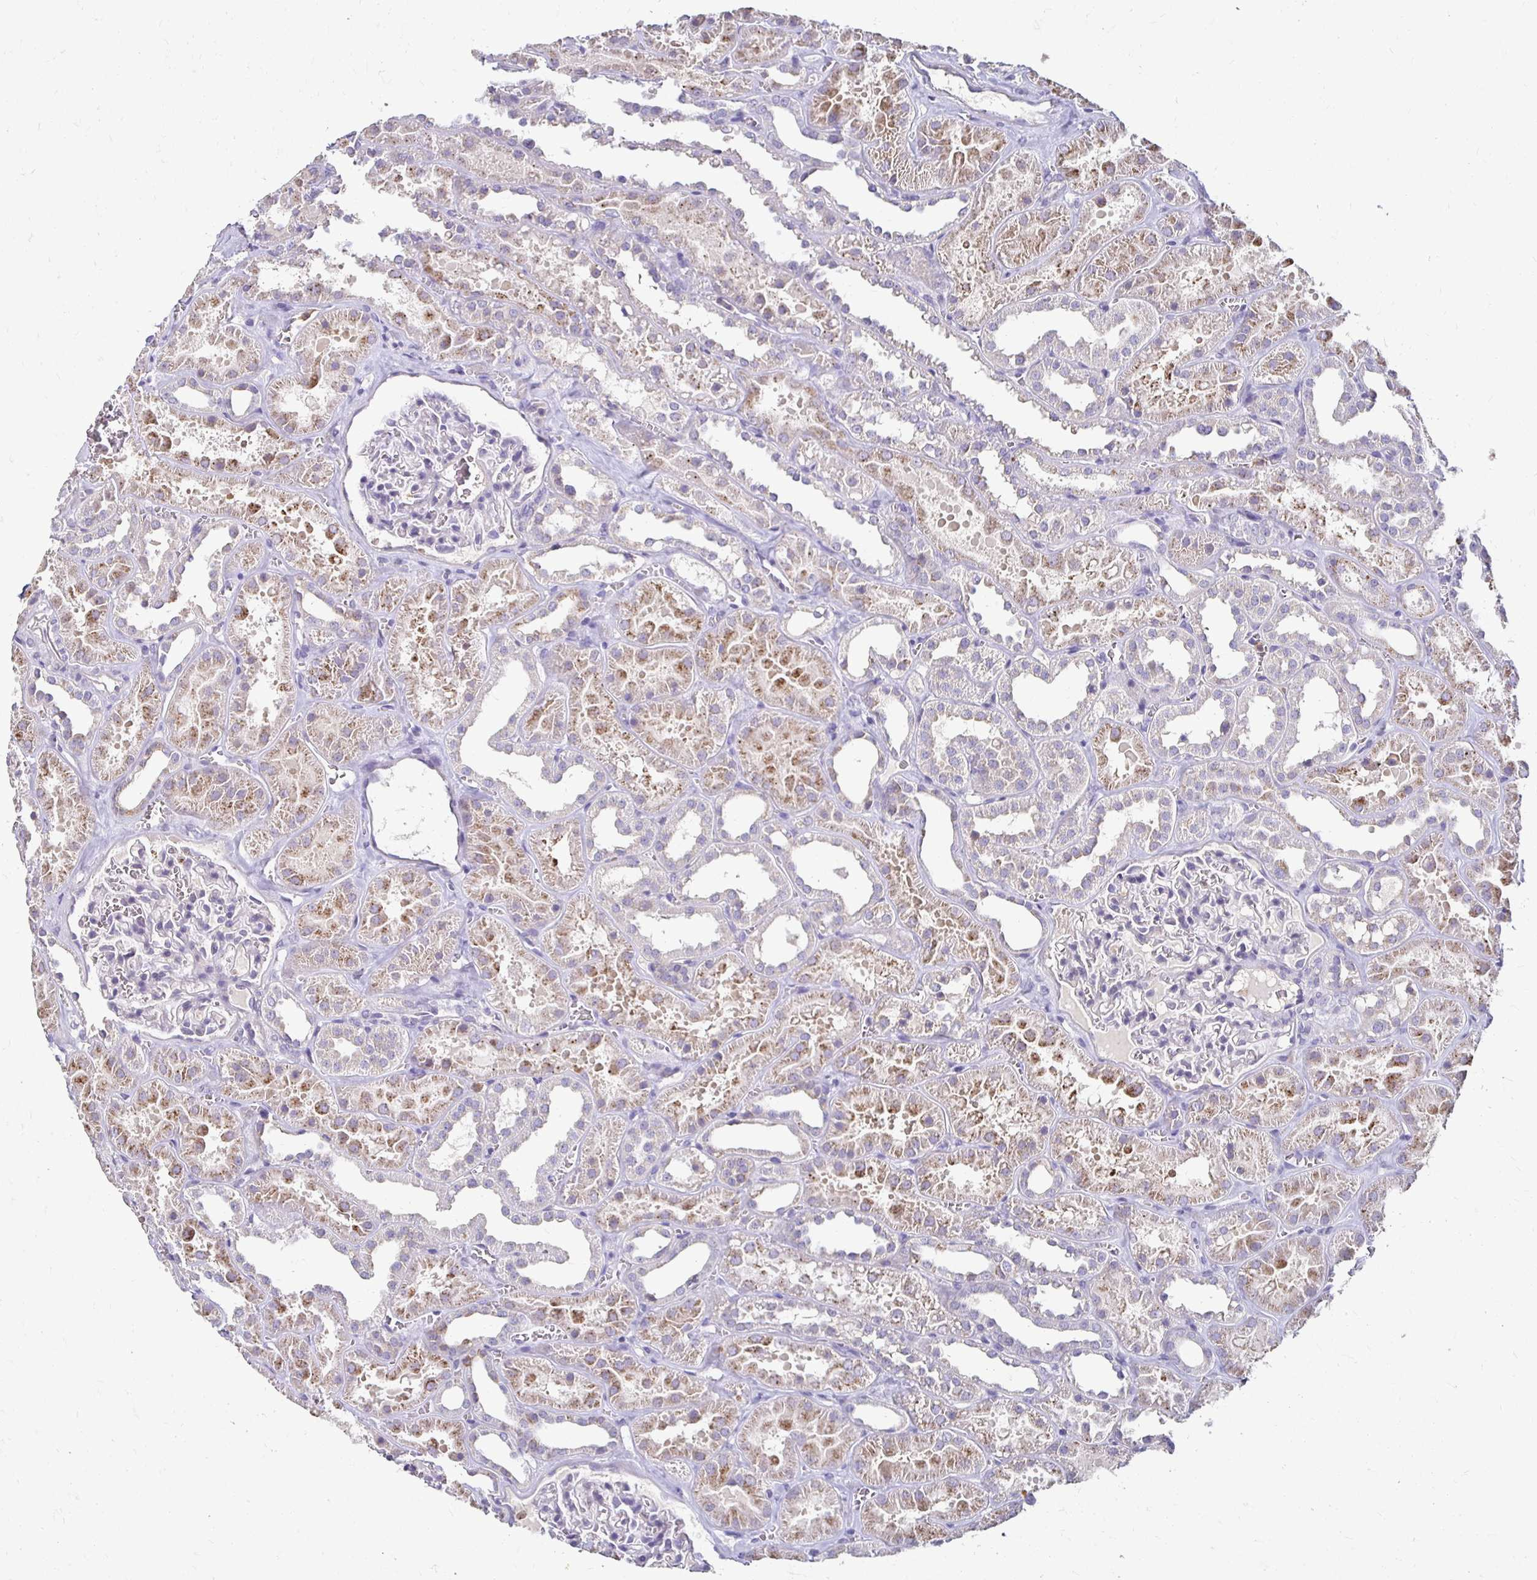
{"staining": {"intensity": "negative", "quantity": "none", "location": "none"}, "tissue": "kidney", "cell_type": "Cells in glomeruli", "image_type": "normal", "snomed": [{"axis": "morphology", "description": "Normal tissue, NOS"}, {"axis": "topography", "description": "Kidney"}], "caption": "This is an IHC photomicrograph of unremarkable human kidney. There is no expression in cells in glomeruli.", "gene": "GK2", "patient": {"sex": "female", "age": 41}}